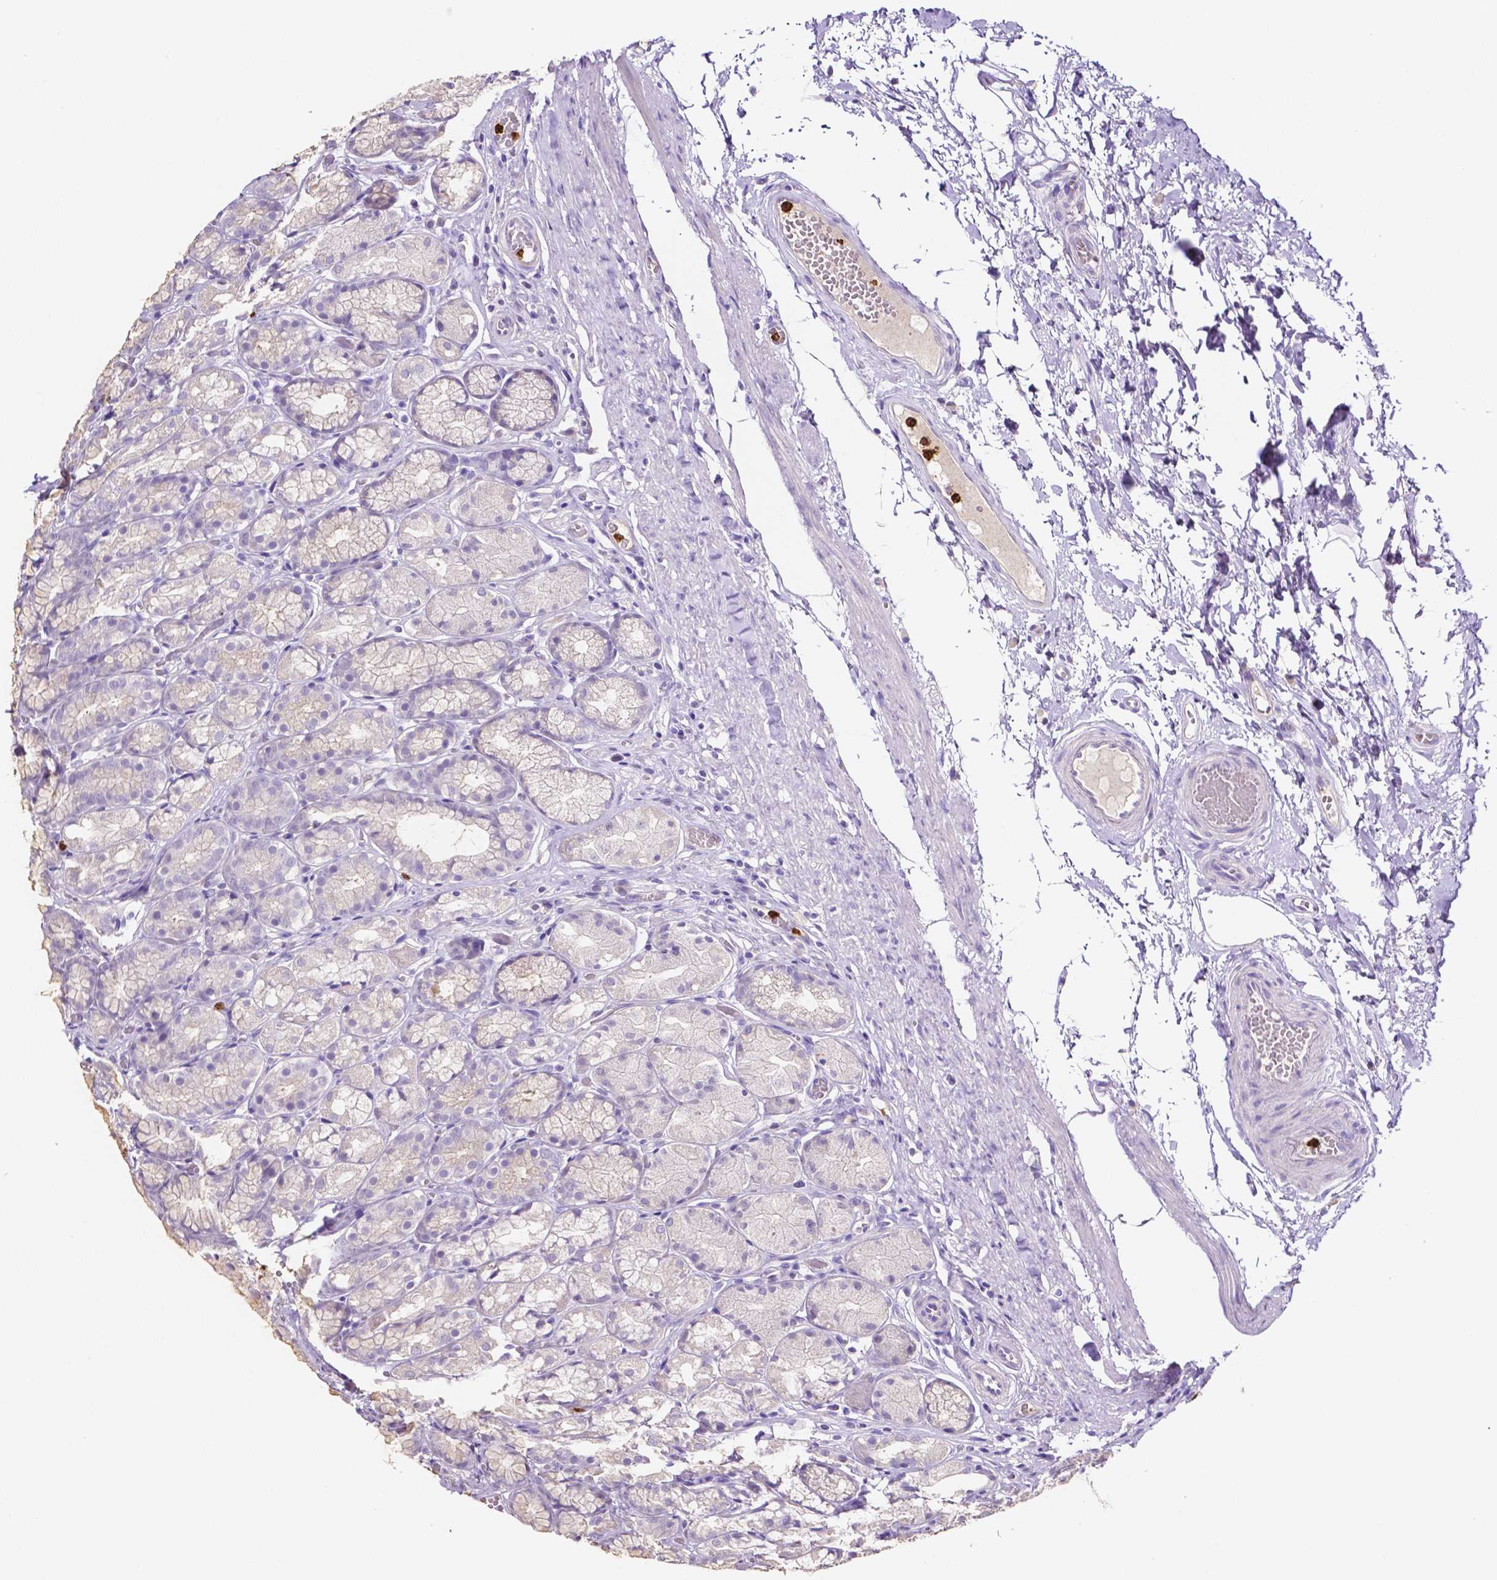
{"staining": {"intensity": "weak", "quantity": "<25%", "location": "cytoplasmic/membranous"}, "tissue": "stomach", "cell_type": "Glandular cells", "image_type": "normal", "snomed": [{"axis": "morphology", "description": "Normal tissue, NOS"}, {"axis": "topography", "description": "Stomach"}], "caption": "IHC histopathology image of benign human stomach stained for a protein (brown), which shows no expression in glandular cells. (DAB (3,3'-diaminobenzidine) immunohistochemistry (IHC), high magnification).", "gene": "MMP9", "patient": {"sex": "male", "age": 70}}